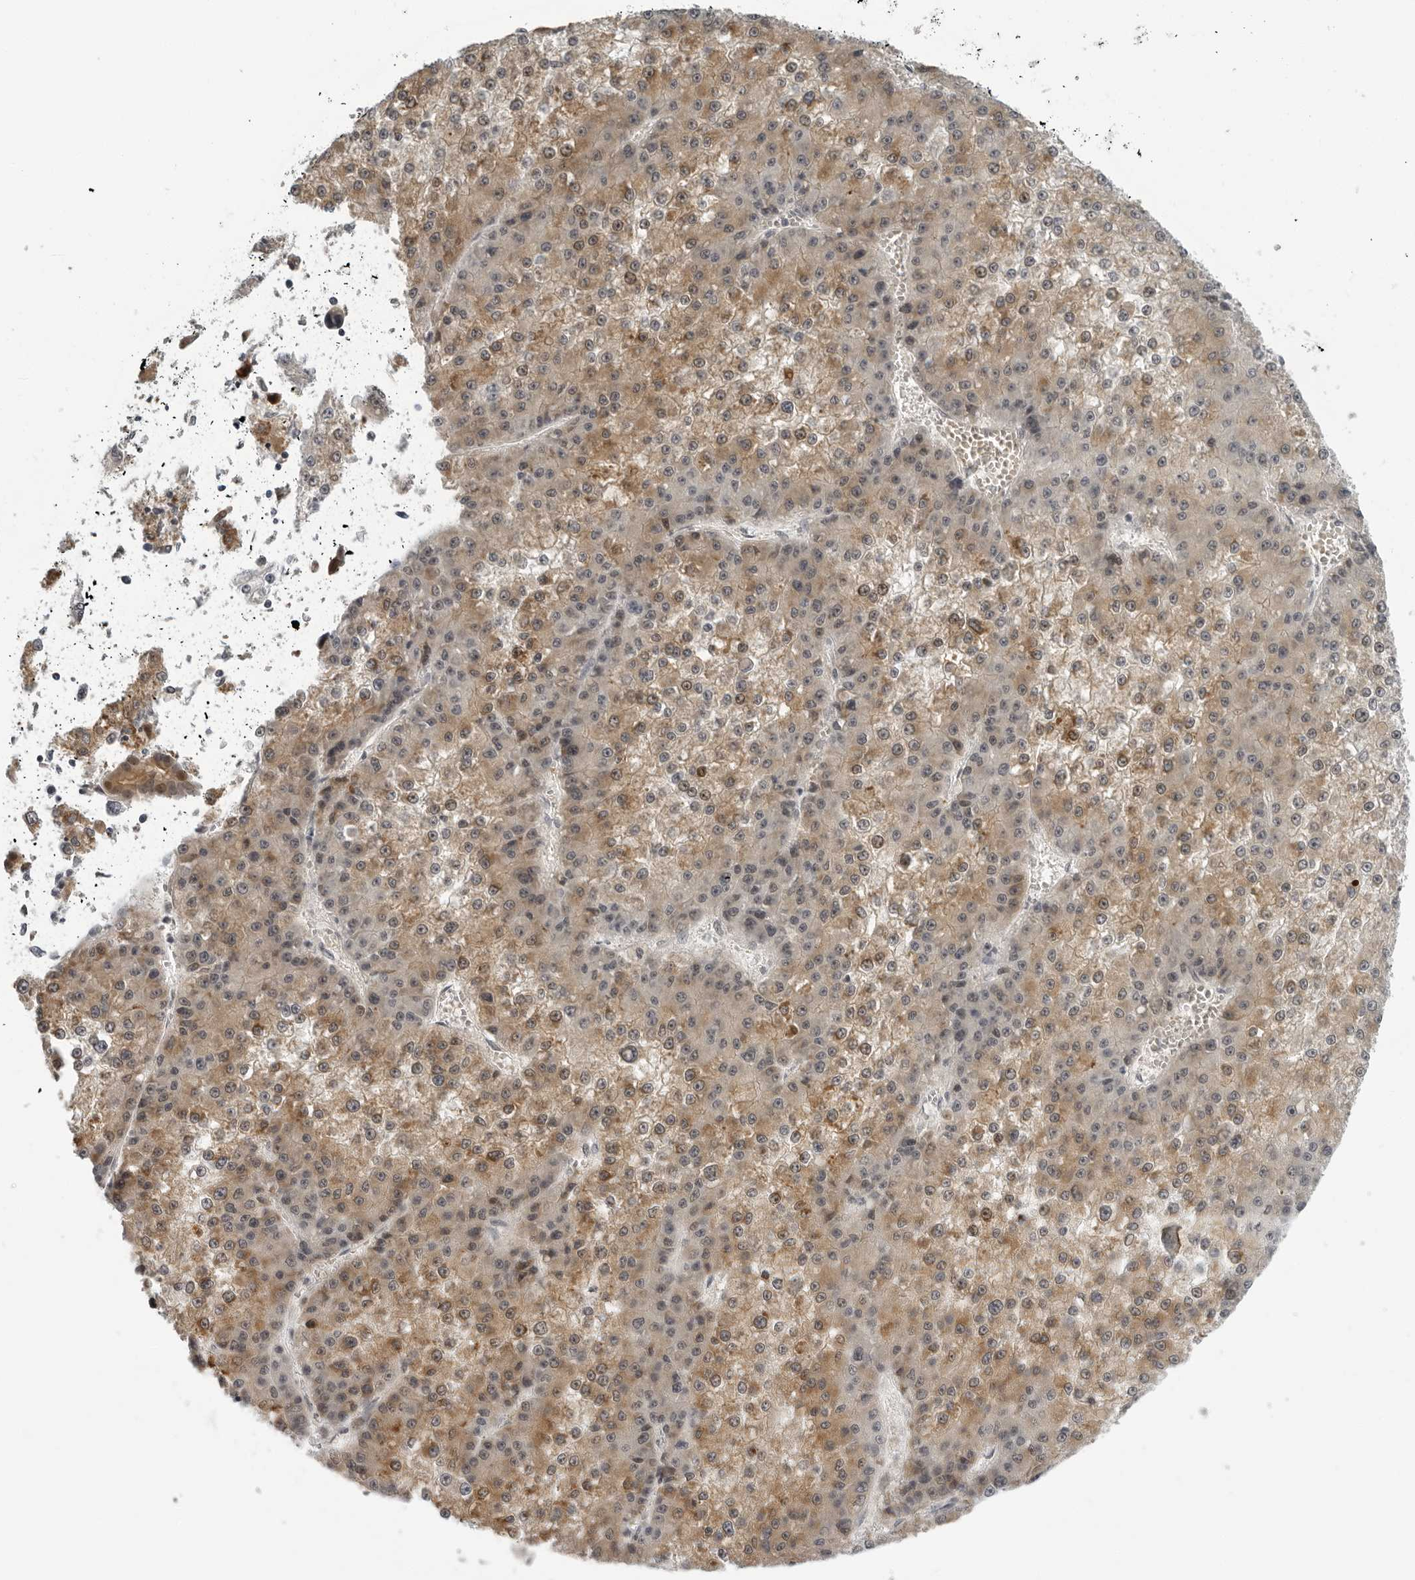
{"staining": {"intensity": "moderate", "quantity": "25%-75%", "location": "cytoplasmic/membranous,nuclear"}, "tissue": "liver cancer", "cell_type": "Tumor cells", "image_type": "cancer", "snomed": [{"axis": "morphology", "description": "Carcinoma, Hepatocellular, NOS"}, {"axis": "topography", "description": "Liver"}], "caption": "The image displays a brown stain indicating the presence of a protein in the cytoplasmic/membranous and nuclear of tumor cells in liver cancer.", "gene": "ALPK2", "patient": {"sex": "female", "age": 73}}